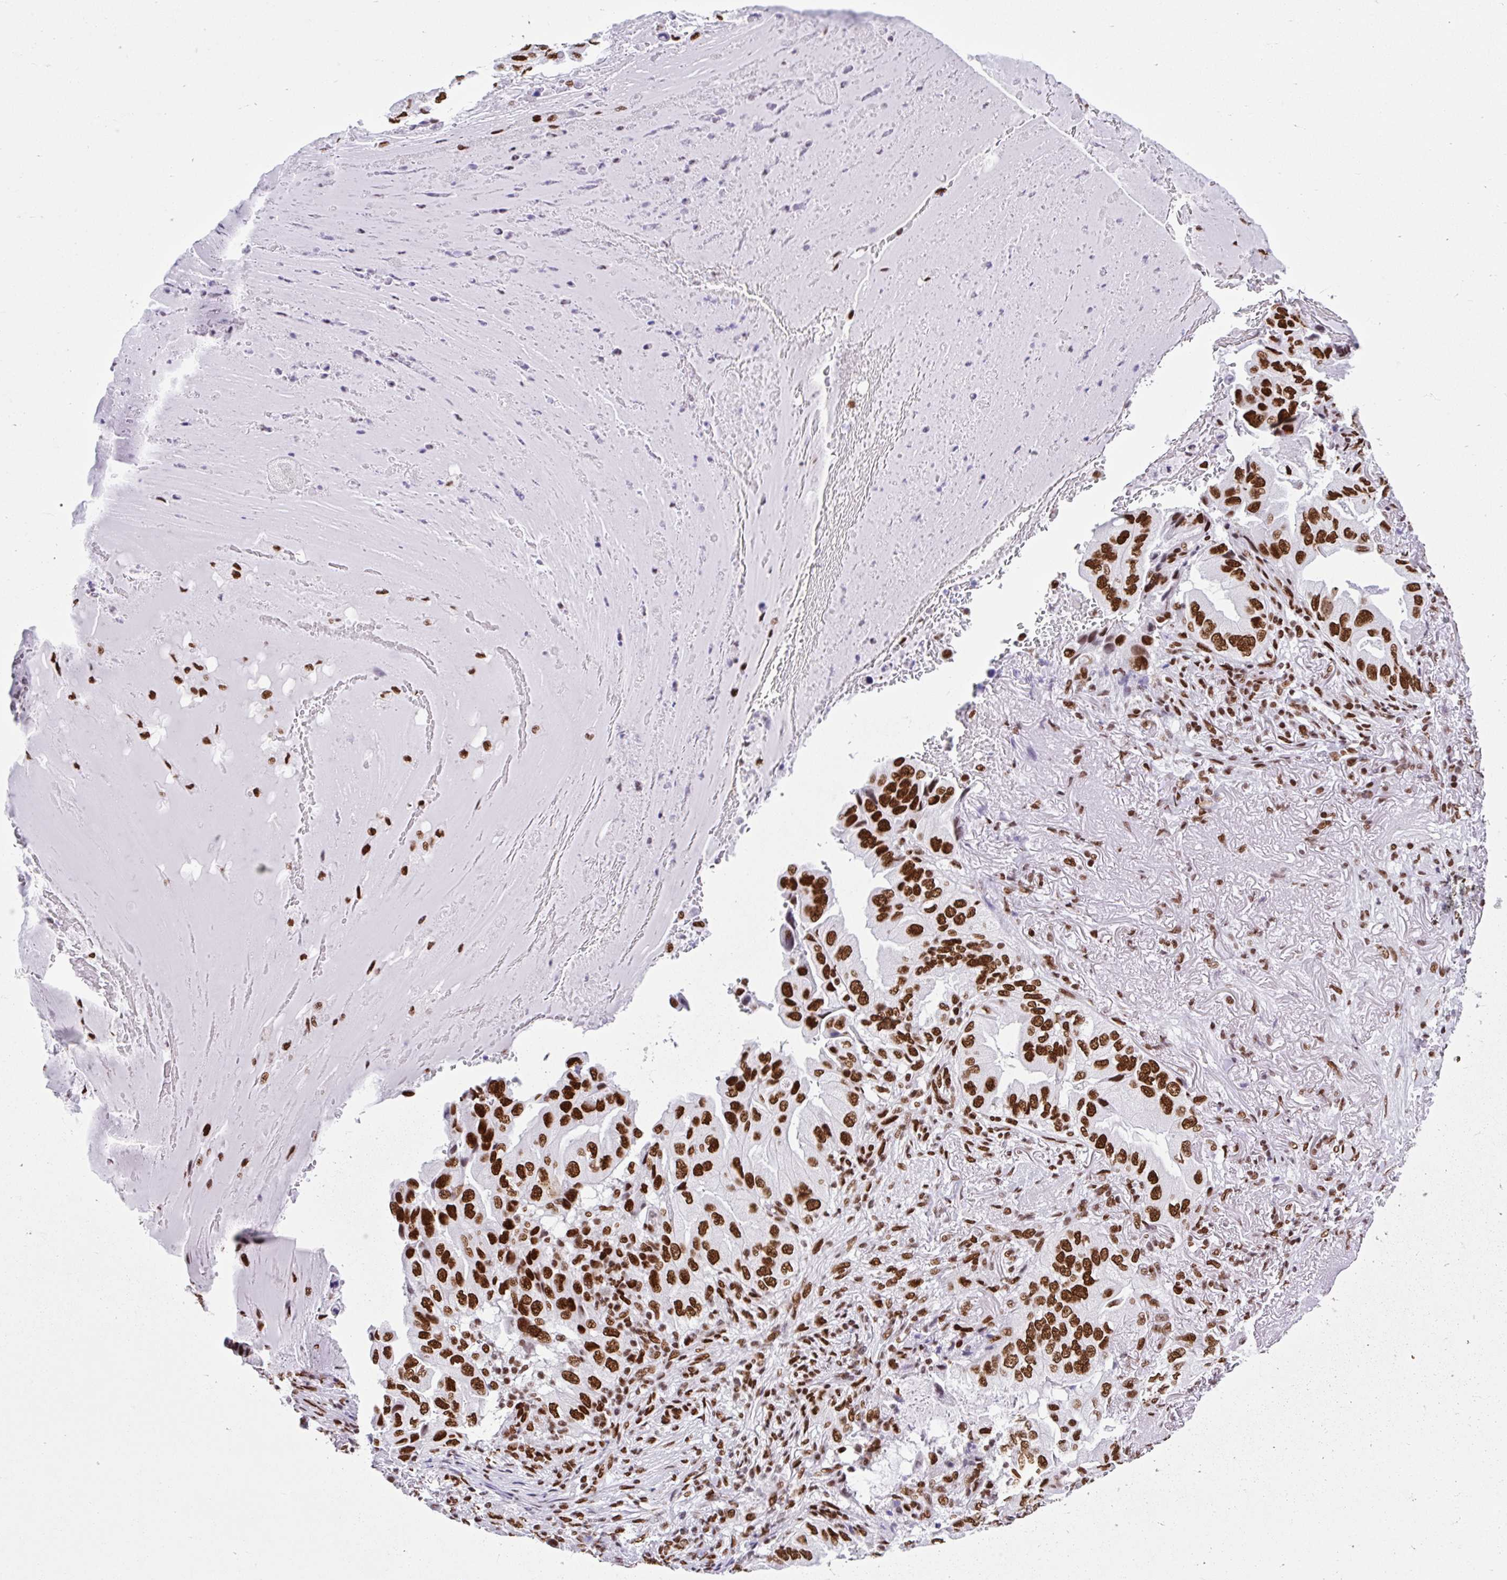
{"staining": {"intensity": "strong", "quantity": ">75%", "location": "nuclear"}, "tissue": "lung cancer", "cell_type": "Tumor cells", "image_type": "cancer", "snomed": [{"axis": "morphology", "description": "Adenocarcinoma, NOS"}, {"axis": "topography", "description": "Lung"}], "caption": "Protein expression analysis of human adenocarcinoma (lung) reveals strong nuclear staining in approximately >75% of tumor cells.", "gene": "KHDRBS1", "patient": {"sex": "female", "age": 69}}